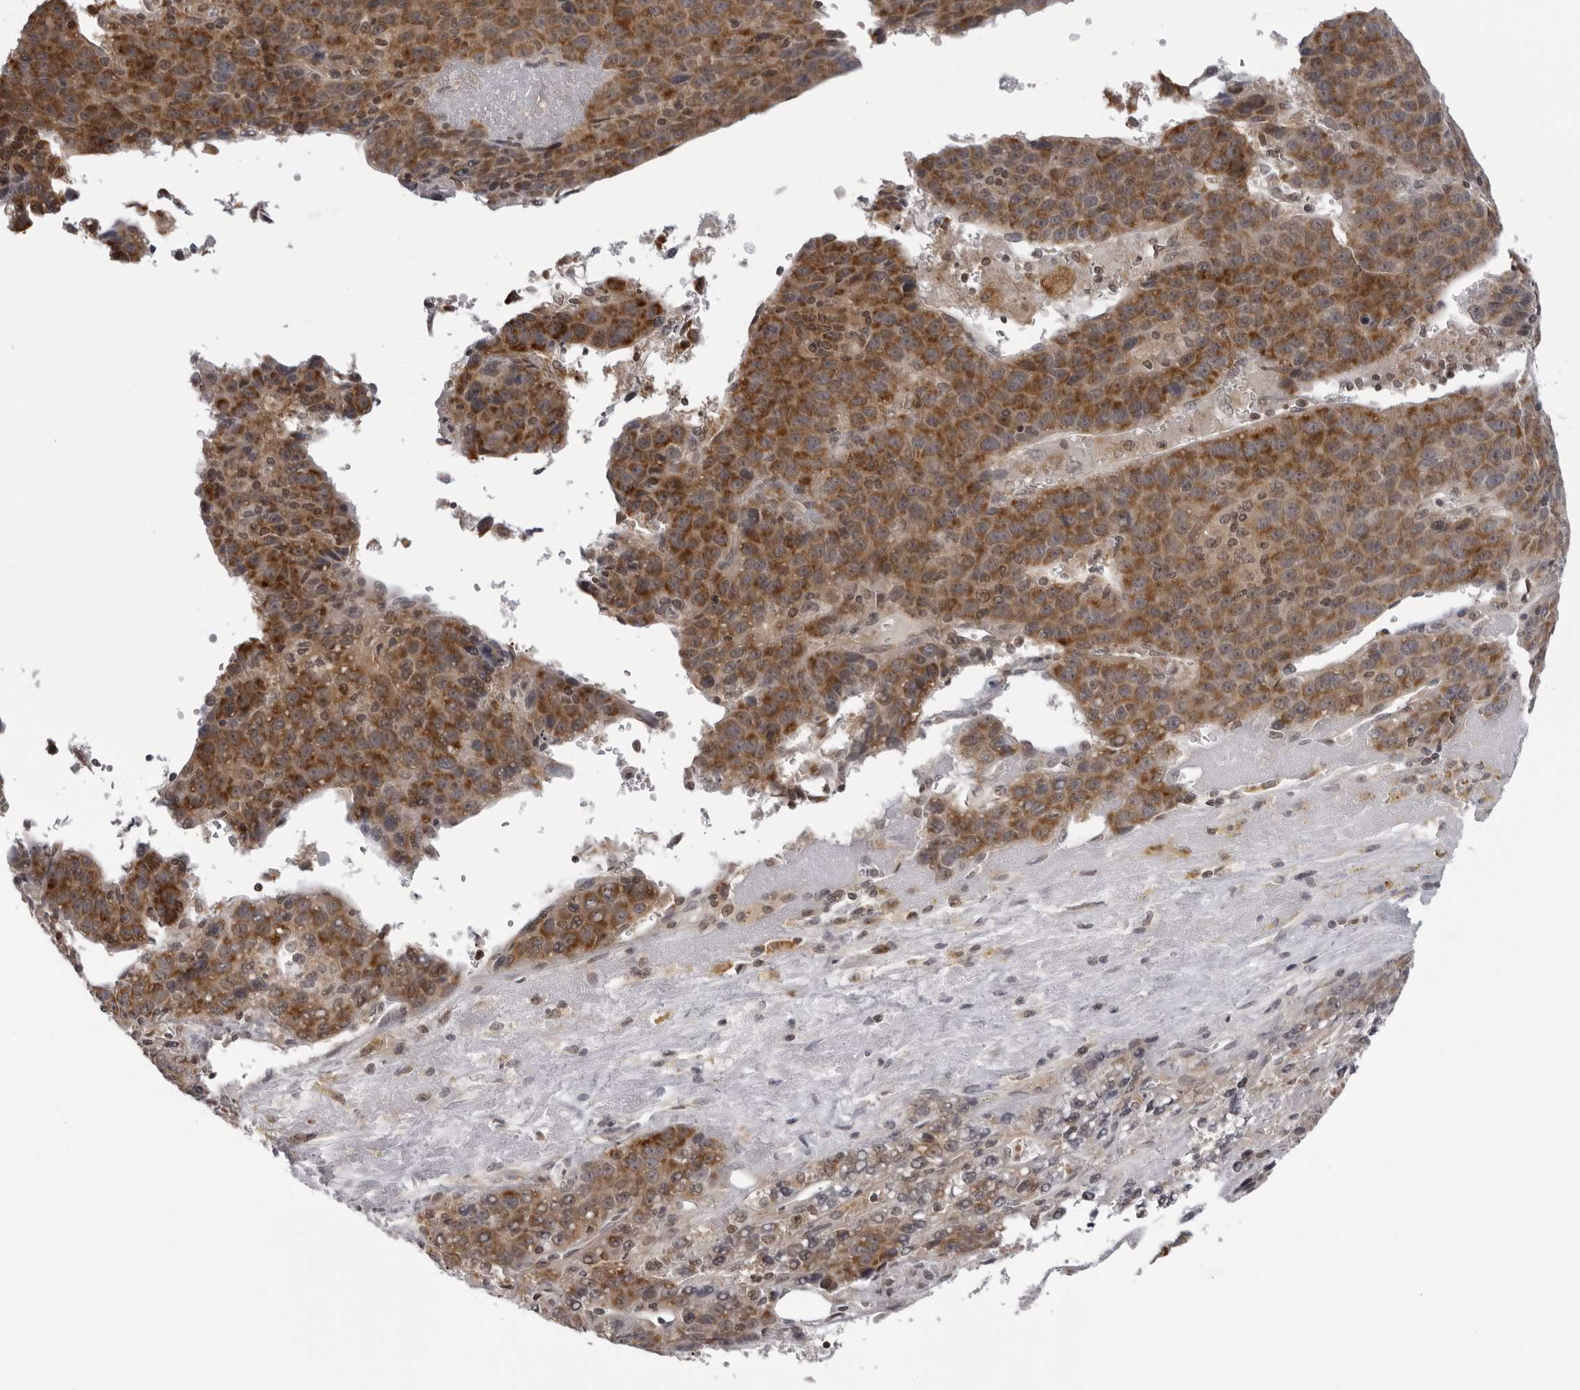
{"staining": {"intensity": "strong", "quantity": ">75%", "location": "cytoplasmic/membranous"}, "tissue": "liver cancer", "cell_type": "Tumor cells", "image_type": "cancer", "snomed": [{"axis": "morphology", "description": "Carcinoma, Hepatocellular, NOS"}, {"axis": "topography", "description": "Liver"}], "caption": "Immunohistochemistry micrograph of neoplastic tissue: human hepatocellular carcinoma (liver) stained using immunohistochemistry displays high levels of strong protein expression localized specifically in the cytoplasmic/membranous of tumor cells, appearing as a cytoplasmic/membranous brown color.", "gene": "MRPS15", "patient": {"sex": "female", "age": 53}}